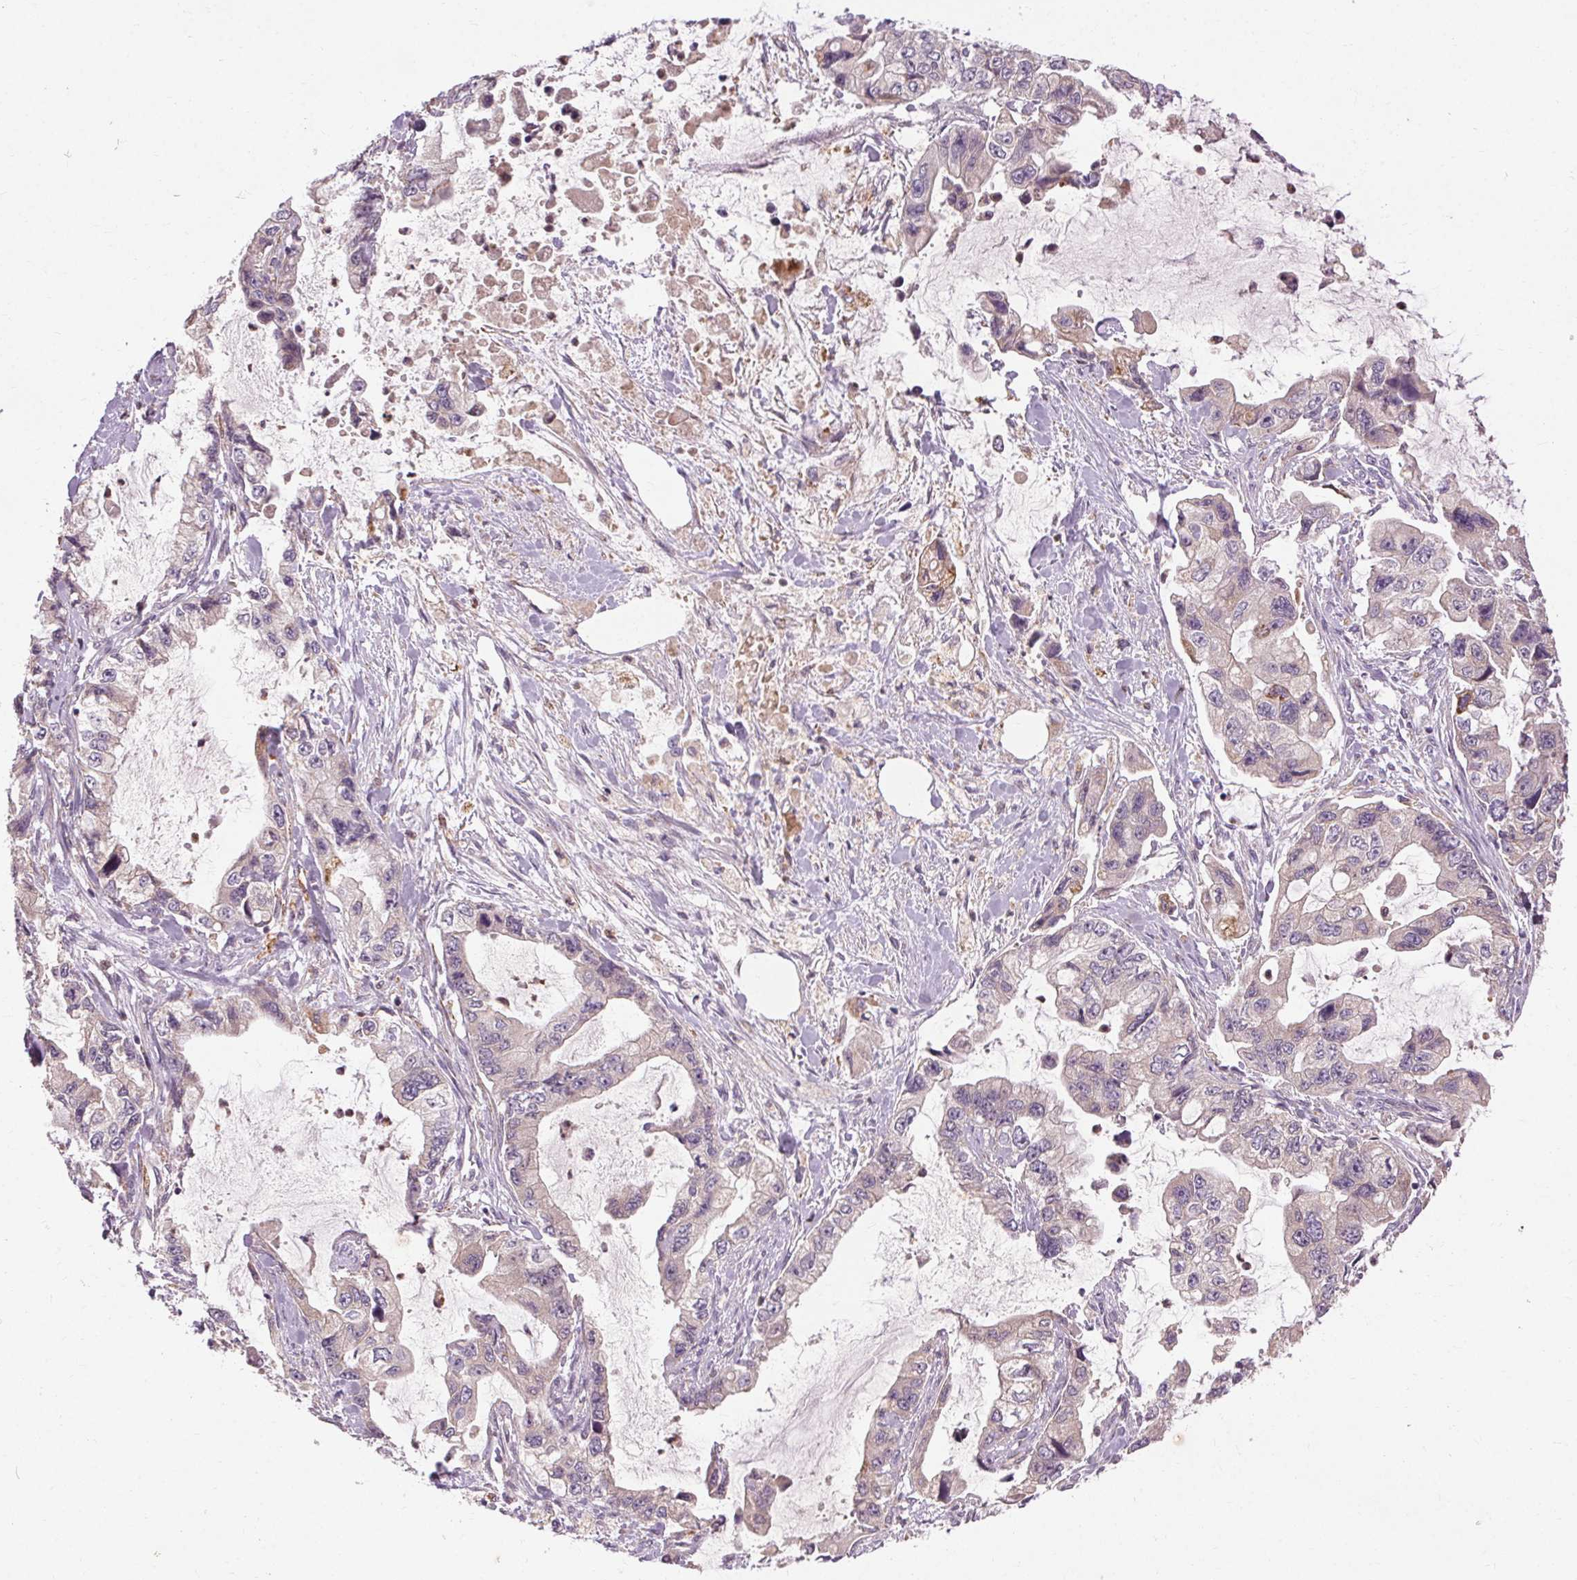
{"staining": {"intensity": "negative", "quantity": "none", "location": "none"}, "tissue": "stomach cancer", "cell_type": "Tumor cells", "image_type": "cancer", "snomed": [{"axis": "morphology", "description": "Adenocarcinoma, NOS"}, {"axis": "topography", "description": "Pancreas"}, {"axis": "topography", "description": "Stomach, upper"}, {"axis": "topography", "description": "Stomach"}], "caption": "Immunohistochemistry of human stomach cancer (adenocarcinoma) shows no positivity in tumor cells.", "gene": "REP15", "patient": {"sex": "male", "age": 77}}